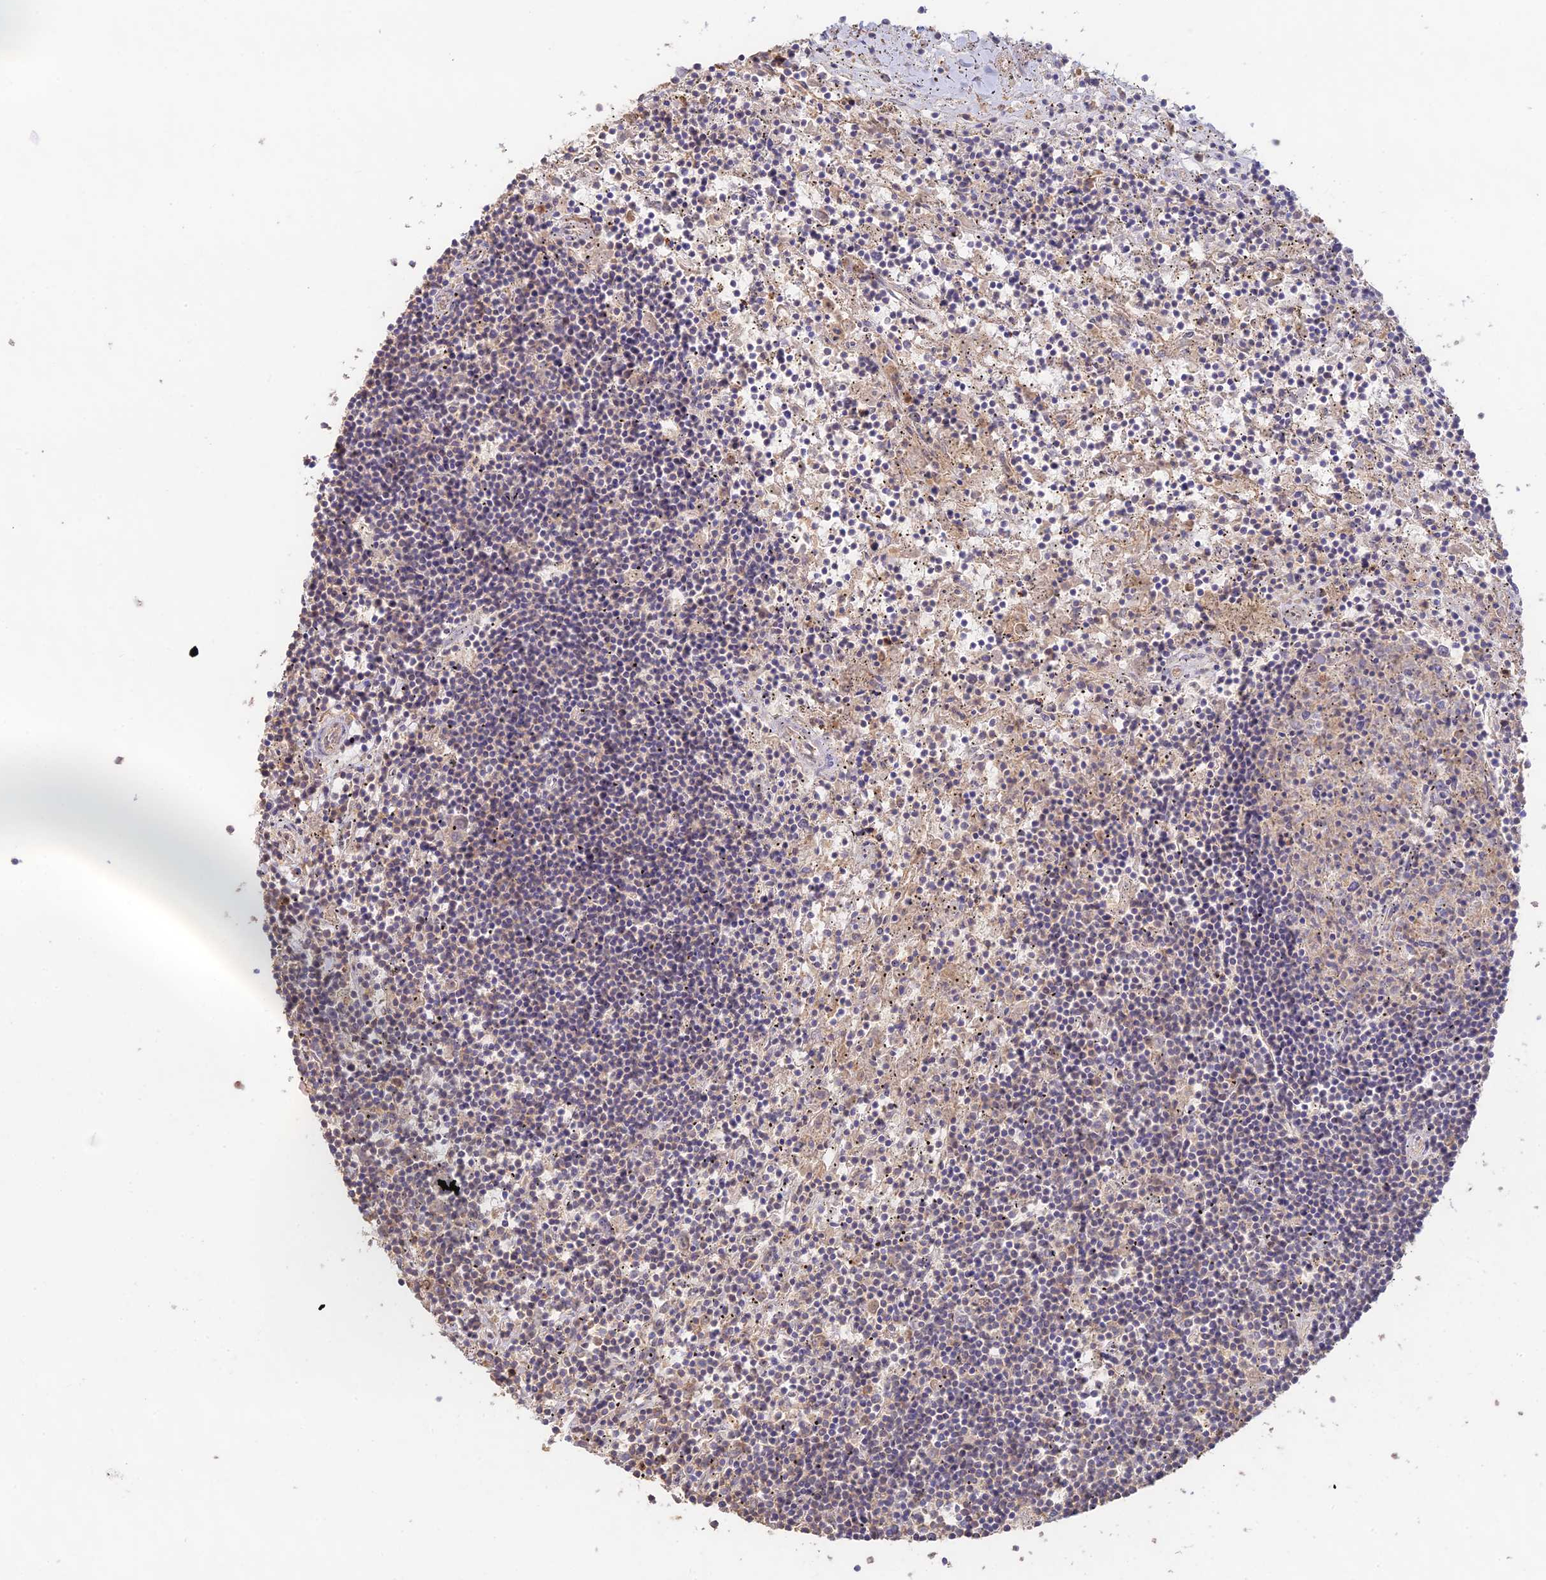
{"staining": {"intensity": "weak", "quantity": "25%-75%", "location": "cytoplasmic/membranous"}, "tissue": "lymphoma", "cell_type": "Tumor cells", "image_type": "cancer", "snomed": [{"axis": "morphology", "description": "Malignant lymphoma, non-Hodgkin's type, Low grade"}, {"axis": "topography", "description": "Spleen"}], "caption": "Immunohistochemistry (DAB (3,3'-diaminobenzidine)) staining of human lymphoma displays weak cytoplasmic/membranous protein staining in approximately 25%-75% of tumor cells.", "gene": "CLCF1", "patient": {"sex": "male", "age": 76}}